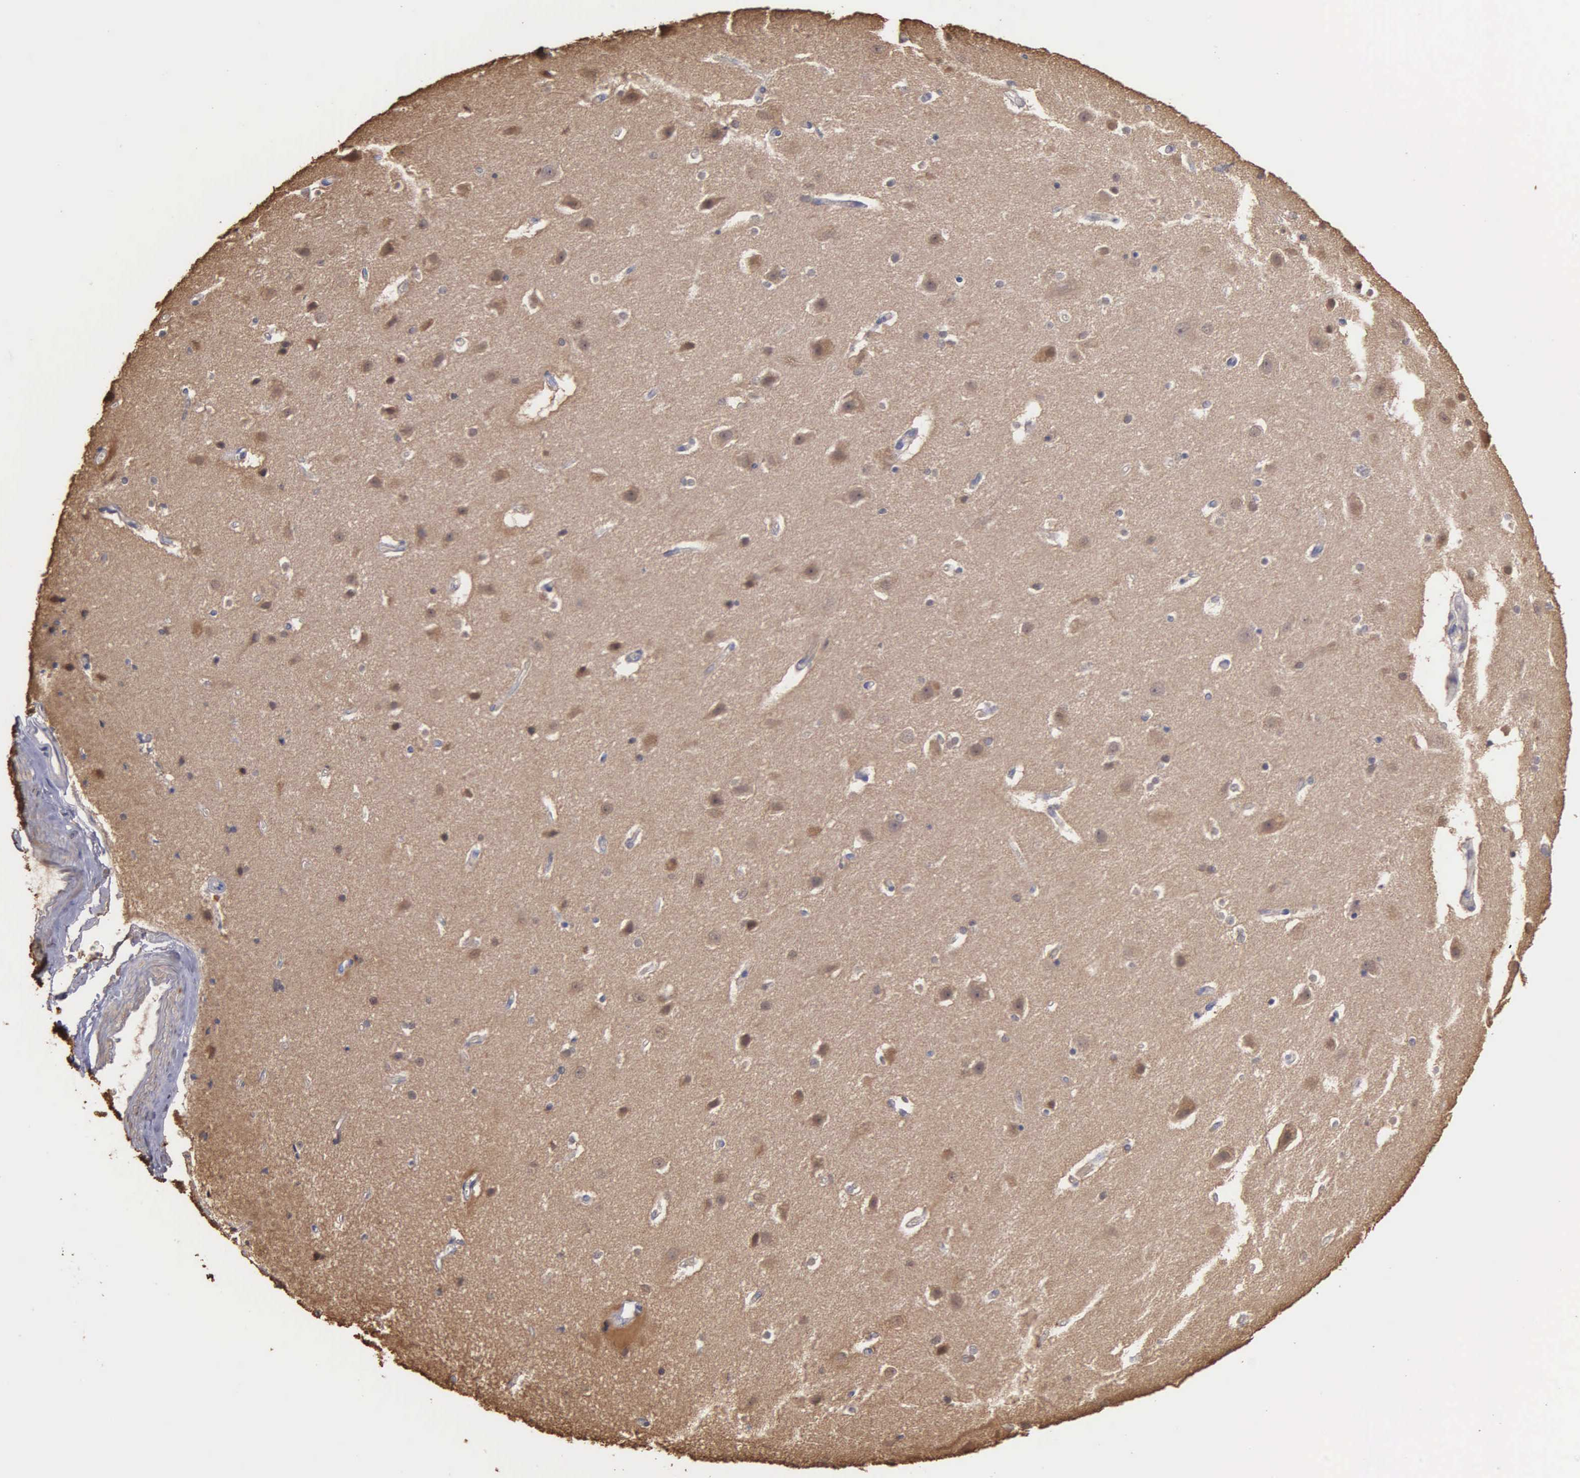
{"staining": {"intensity": "negative", "quantity": "none", "location": "none"}, "tissue": "caudate", "cell_type": "Glial cells", "image_type": "normal", "snomed": [{"axis": "morphology", "description": "Normal tissue, NOS"}, {"axis": "topography", "description": "Lateral ventricle wall"}], "caption": "Photomicrograph shows no protein expression in glial cells of benign caudate.", "gene": "ENO3", "patient": {"sex": "female", "age": 54}}